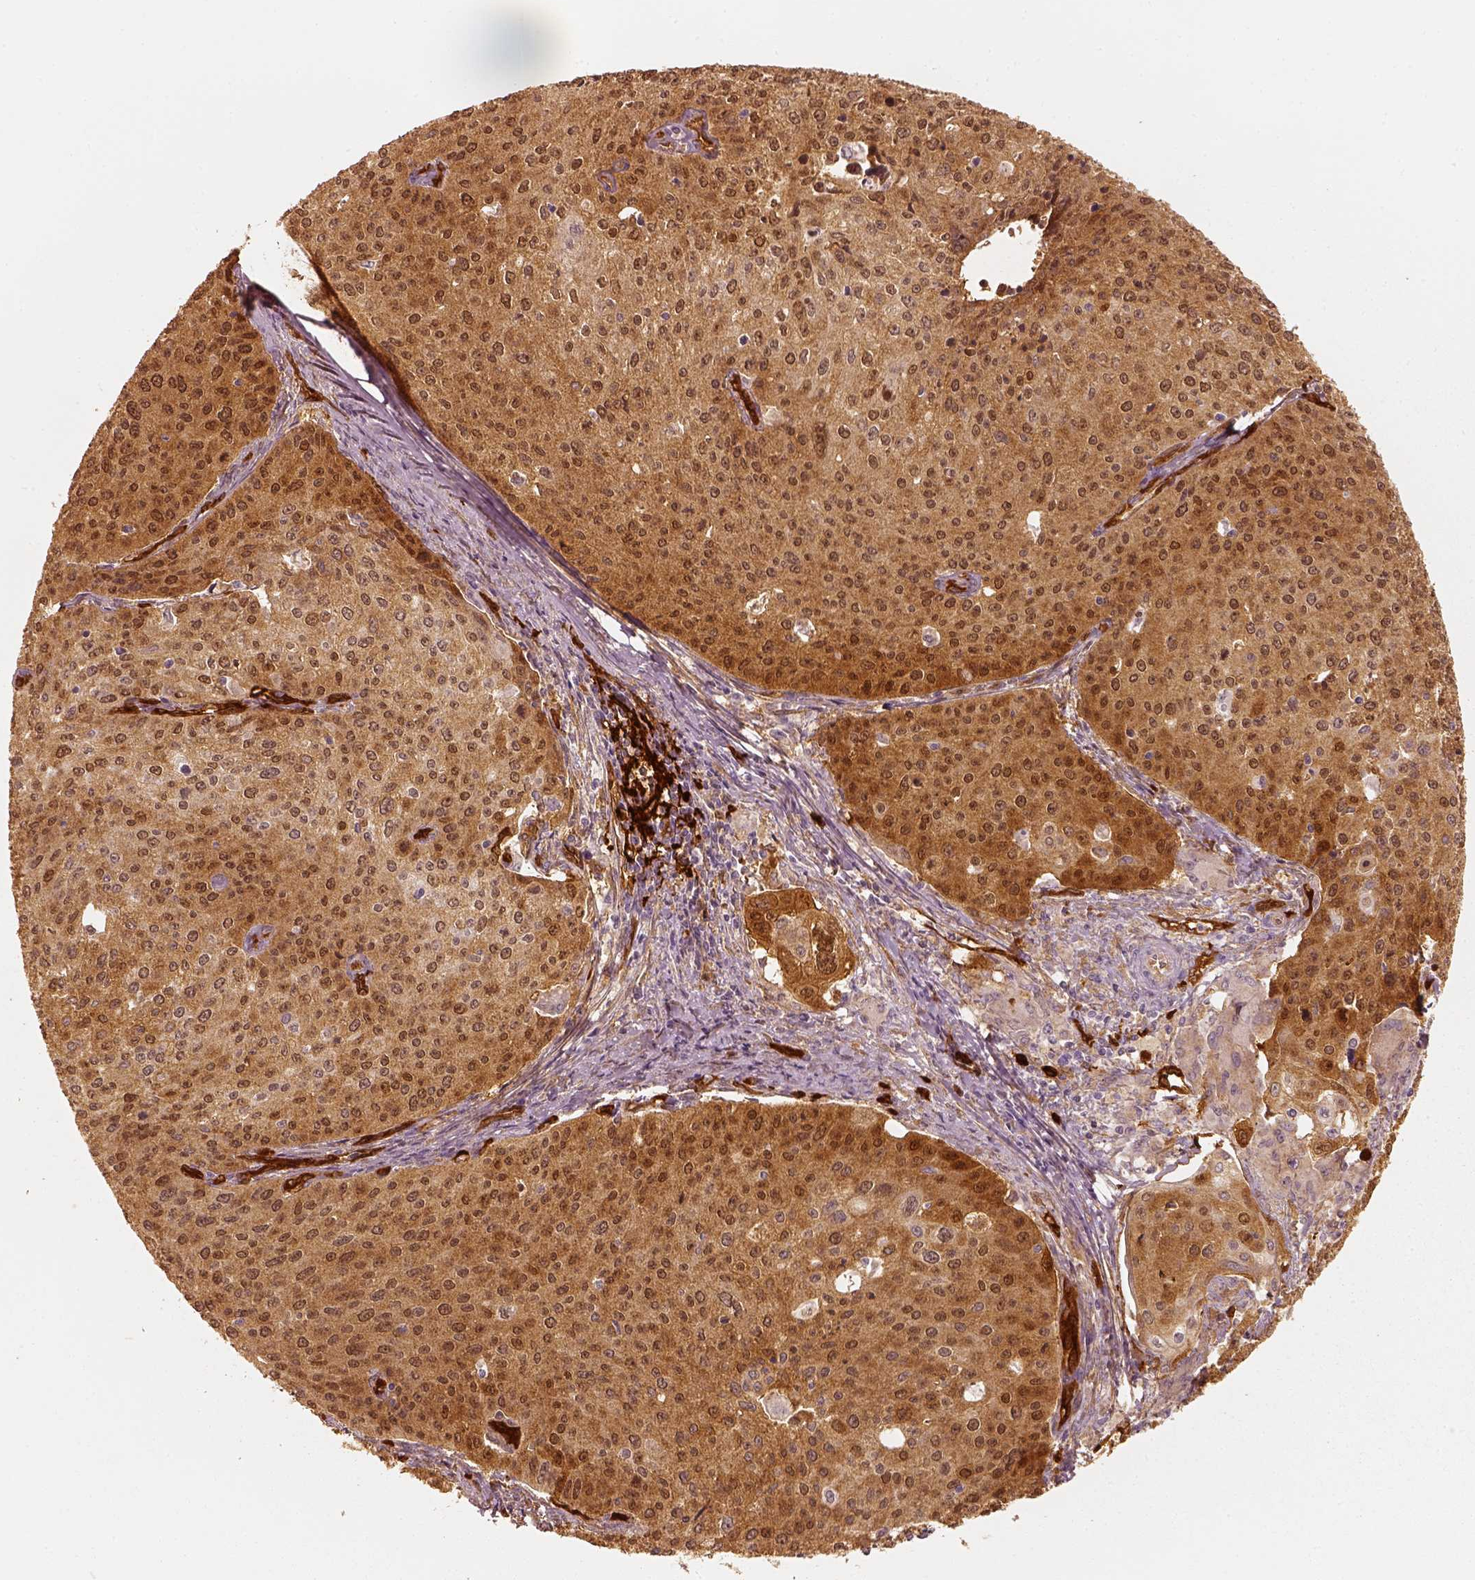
{"staining": {"intensity": "strong", "quantity": ">75%", "location": "cytoplasmic/membranous"}, "tissue": "cervical cancer", "cell_type": "Tumor cells", "image_type": "cancer", "snomed": [{"axis": "morphology", "description": "Squamous cell carcinoma, NOS"}, {"axis": "topography", "description": "Cervix"}], "caption": "A high-resolution micrograph shows immunohistochemistry (IHC) staining of squamous cell carcinoma (cervical), which shows strong cytoplasmic/membranous staining in approximately >75% of tumor cells.", "gene": "FSCN1", "patient": {"sex": "female", "age": 38}}